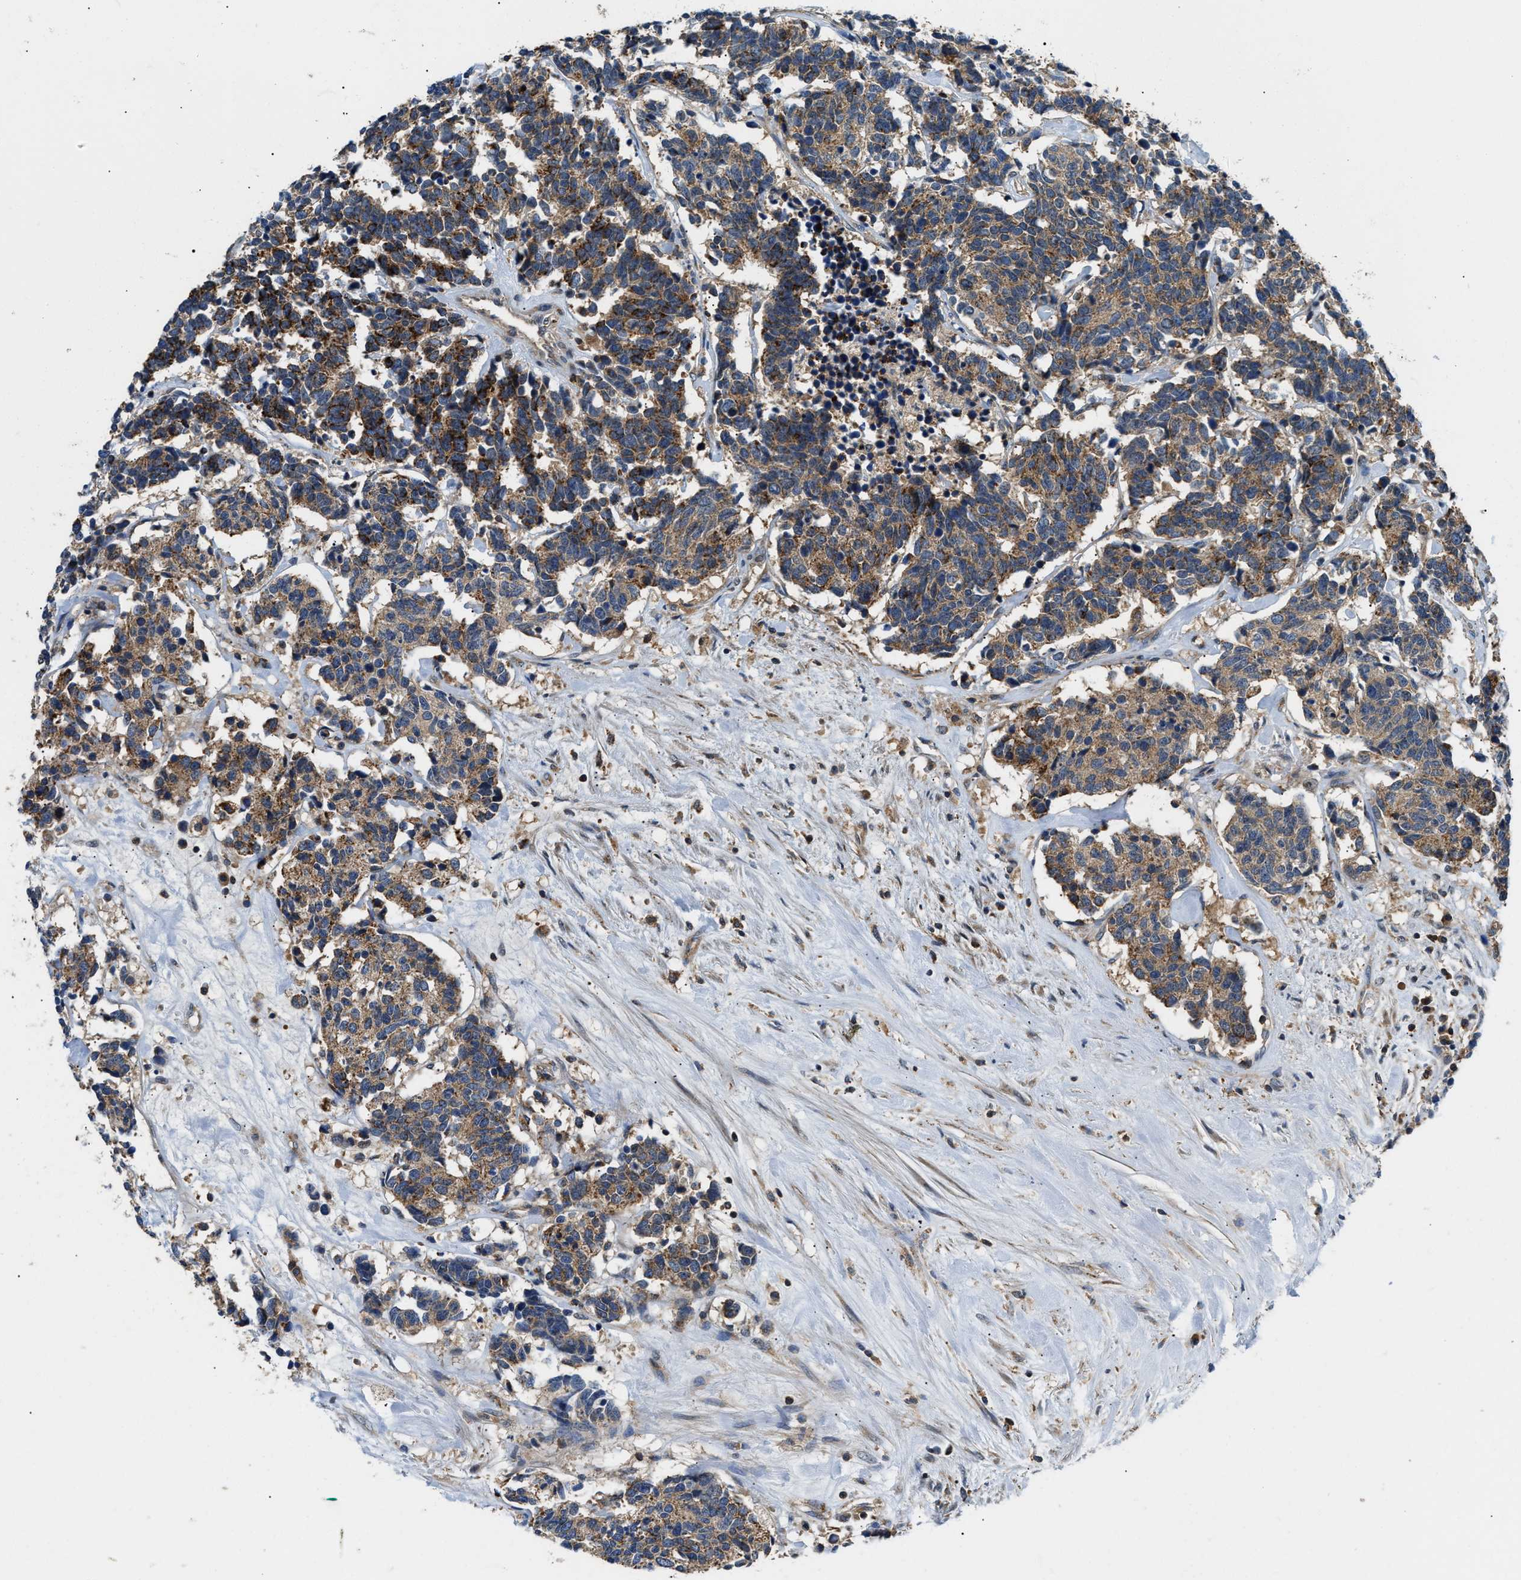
{"staining": {"intensity": "strong", "quantity": "<25%", "location": "cytoplasmic/membranous"}, "tissue": "carcinoid", "cell_type": "Tumor cells", "image_type": "cancer", "snomed": [{"axis": "morphology", "description": "Carcinoma, NOS"}, {"axis": "morphology", "description": "Carcinoid, malignant, NOS"}, {"axis": "topography", "description": "Urinary bladder"}], "caption": "About <25% of tumor cells in carcinoid show strong cytoplasmic/membranous protein expression as visualized by brown immunohistochemical staining.", "gene": "CCM2", "patient": {"sex": "male", "age": 57}}